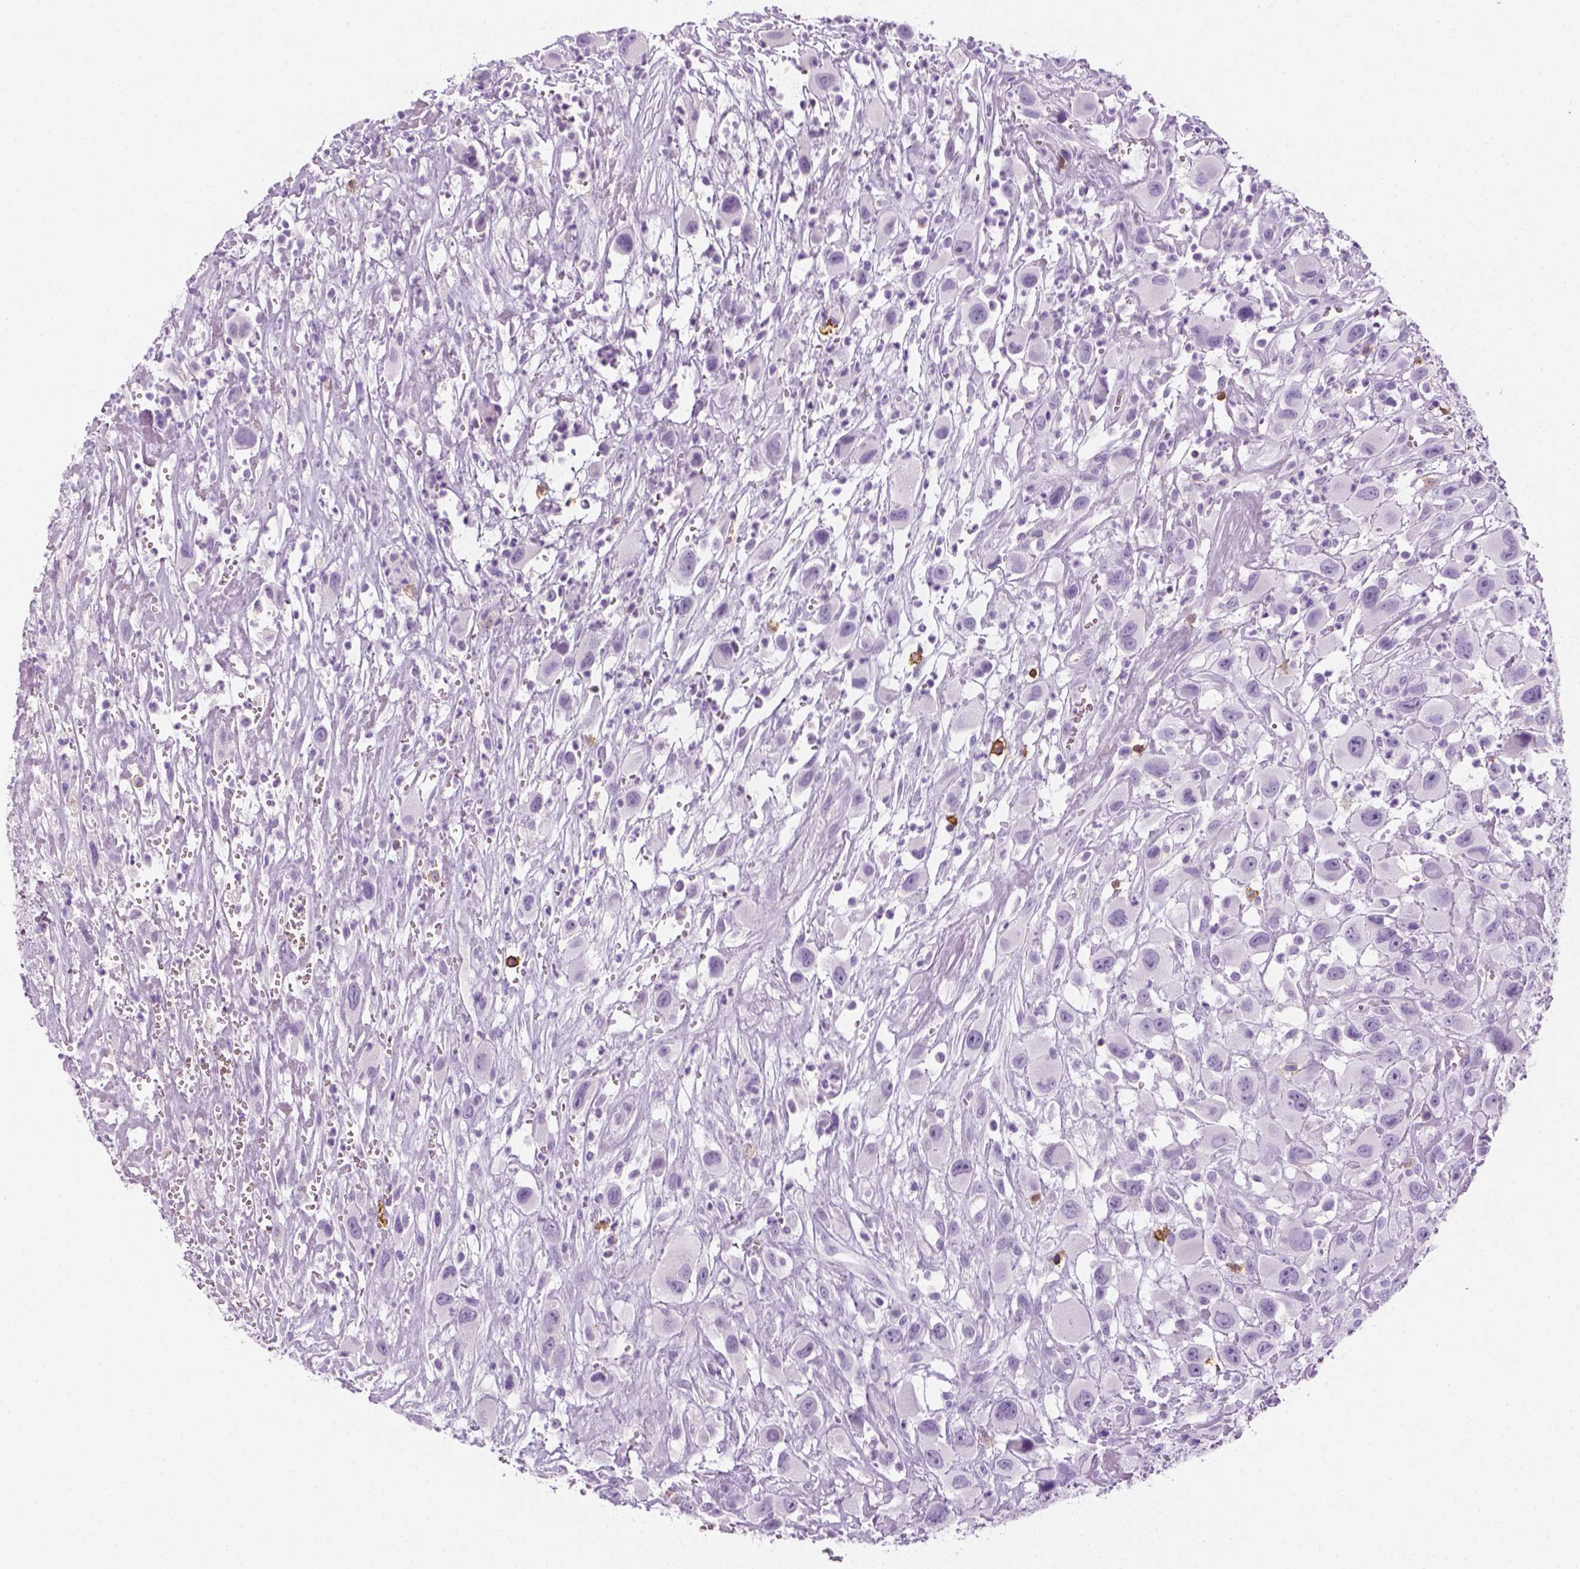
{"staining": {"intensity": "negative", "quantity": "none", "location": "none"}, "tissue": "head and neck cancer", "cell_type": "Tumor cells", "image_type": "cancer", "snomed": [{"axis": "morphology", "description": "Squamous cell carcinoma, NOS"}, {"axis": "morphology", "description": "Squamous cell carcinoma, metastatic, NOS"}, {"axis": "topography", "description": "Oral tissue"}, {"axis": "topography", "description": "Head-Neck"}], "caption": "DAB (3,3'-diaminobenzidine) immunohistochemical staining of human head and neck squamous cell carcinoma shows no significant positivity in tumor cells.", "gene": "AQP3", "patient": {"sex": "female", "age": 85}}